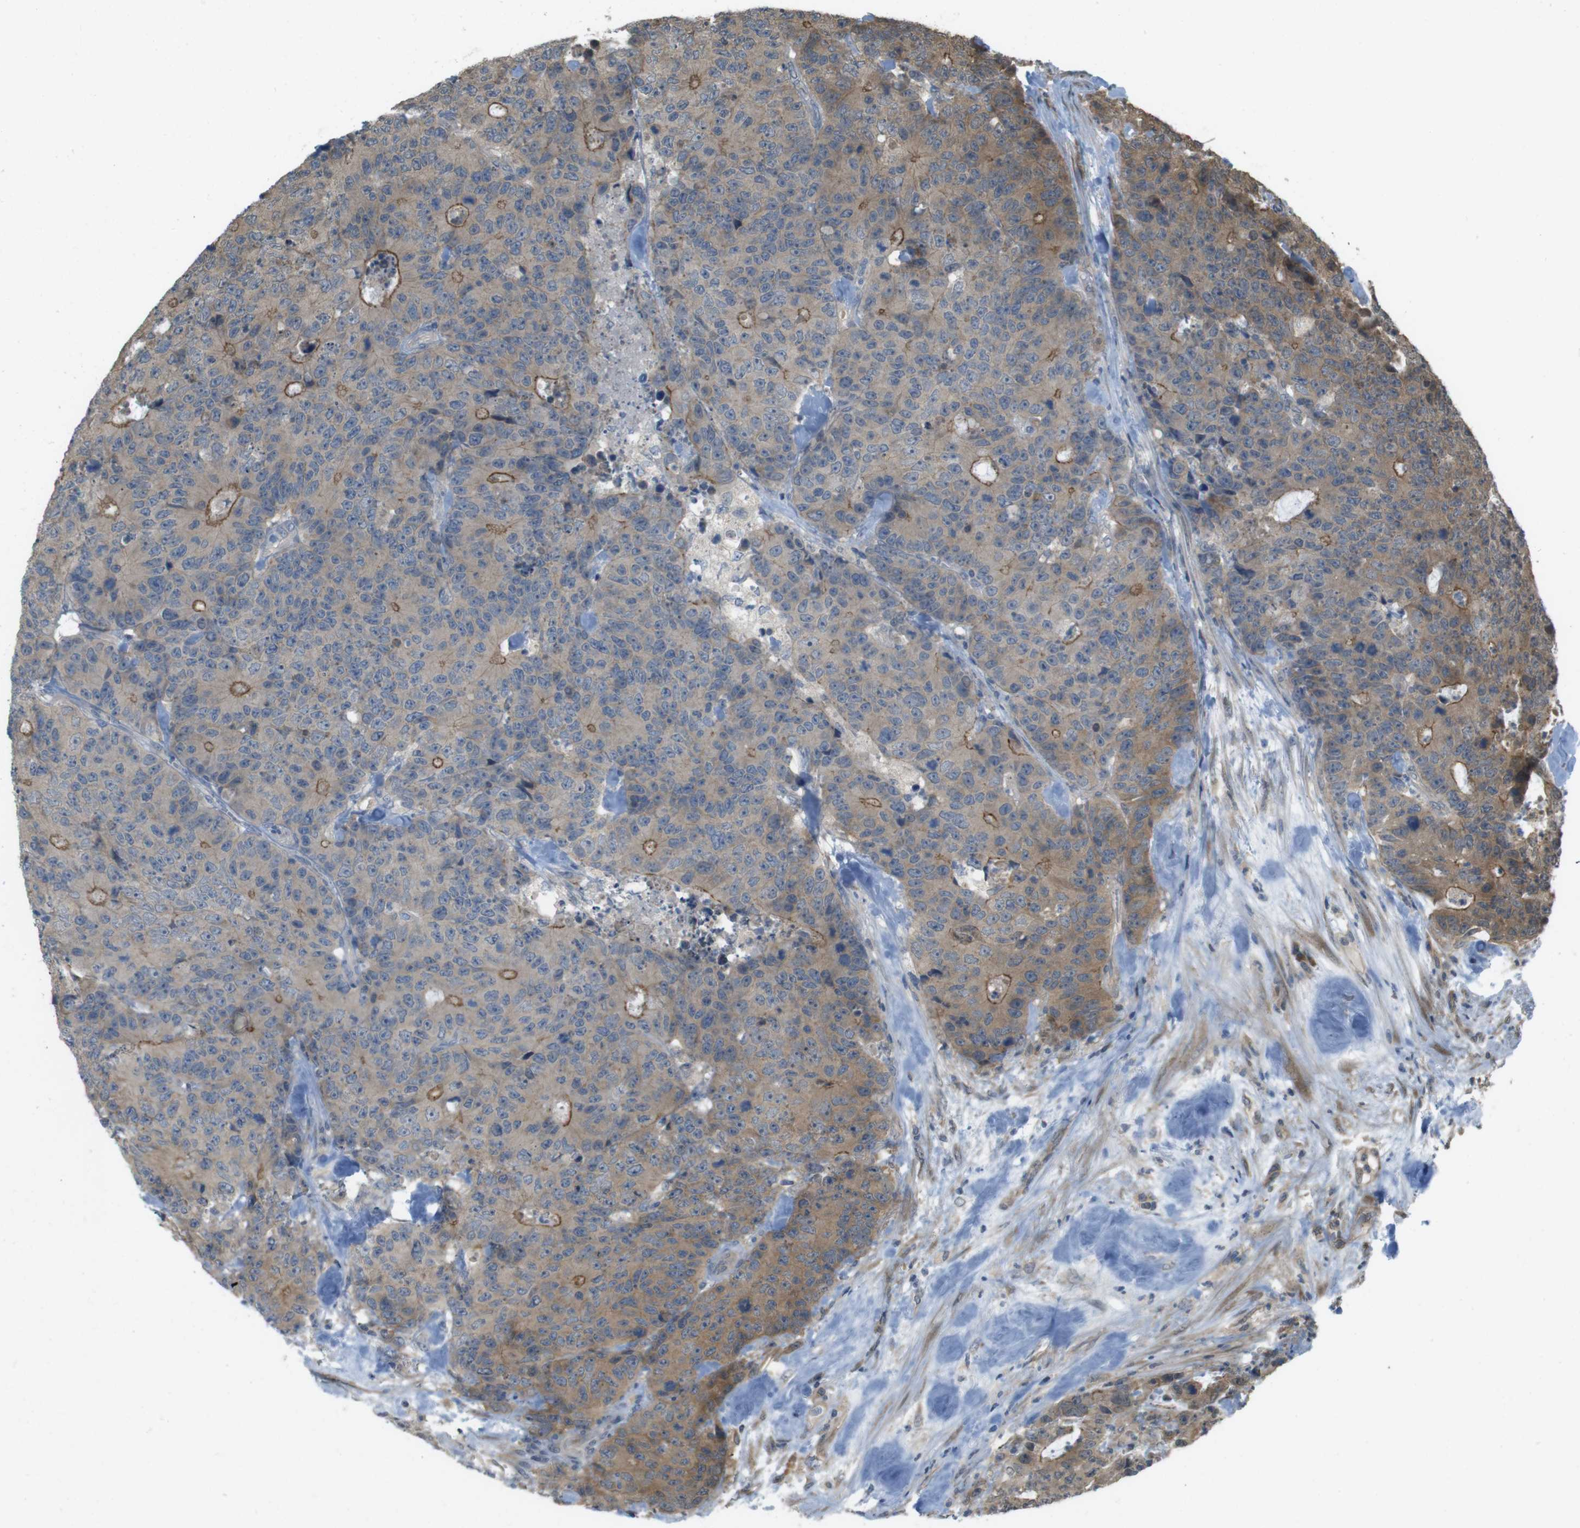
{"staining": {"intensity": "moderate", "quantity": "25%-75%", "location": "cytoplasmic/membranous"}, "tissue": "colorectal cancer", "cell_type": "Tumor cells", "image_type": "cancer", "snomed": [{"axis": "morphology", "description": "Adenocarcinoma, NOS"}, {"axis": "topography", "description": "Colon"}], "caption": "Immunohistochemical staining of colorectal cancer (adenocarcinoma) exhibits medium levels of moderate cytoplasmic/membranous positivity in approximately 25%-75% of tumor cells. The staining is performed using DAB (3,3'-diaminobenzidine) brown chromogen to label protein expression. The nuclei are counter-stained blue using hematoxylin.", "gene": "RNF130", "patient": {"sex": "female", "age": 86}}